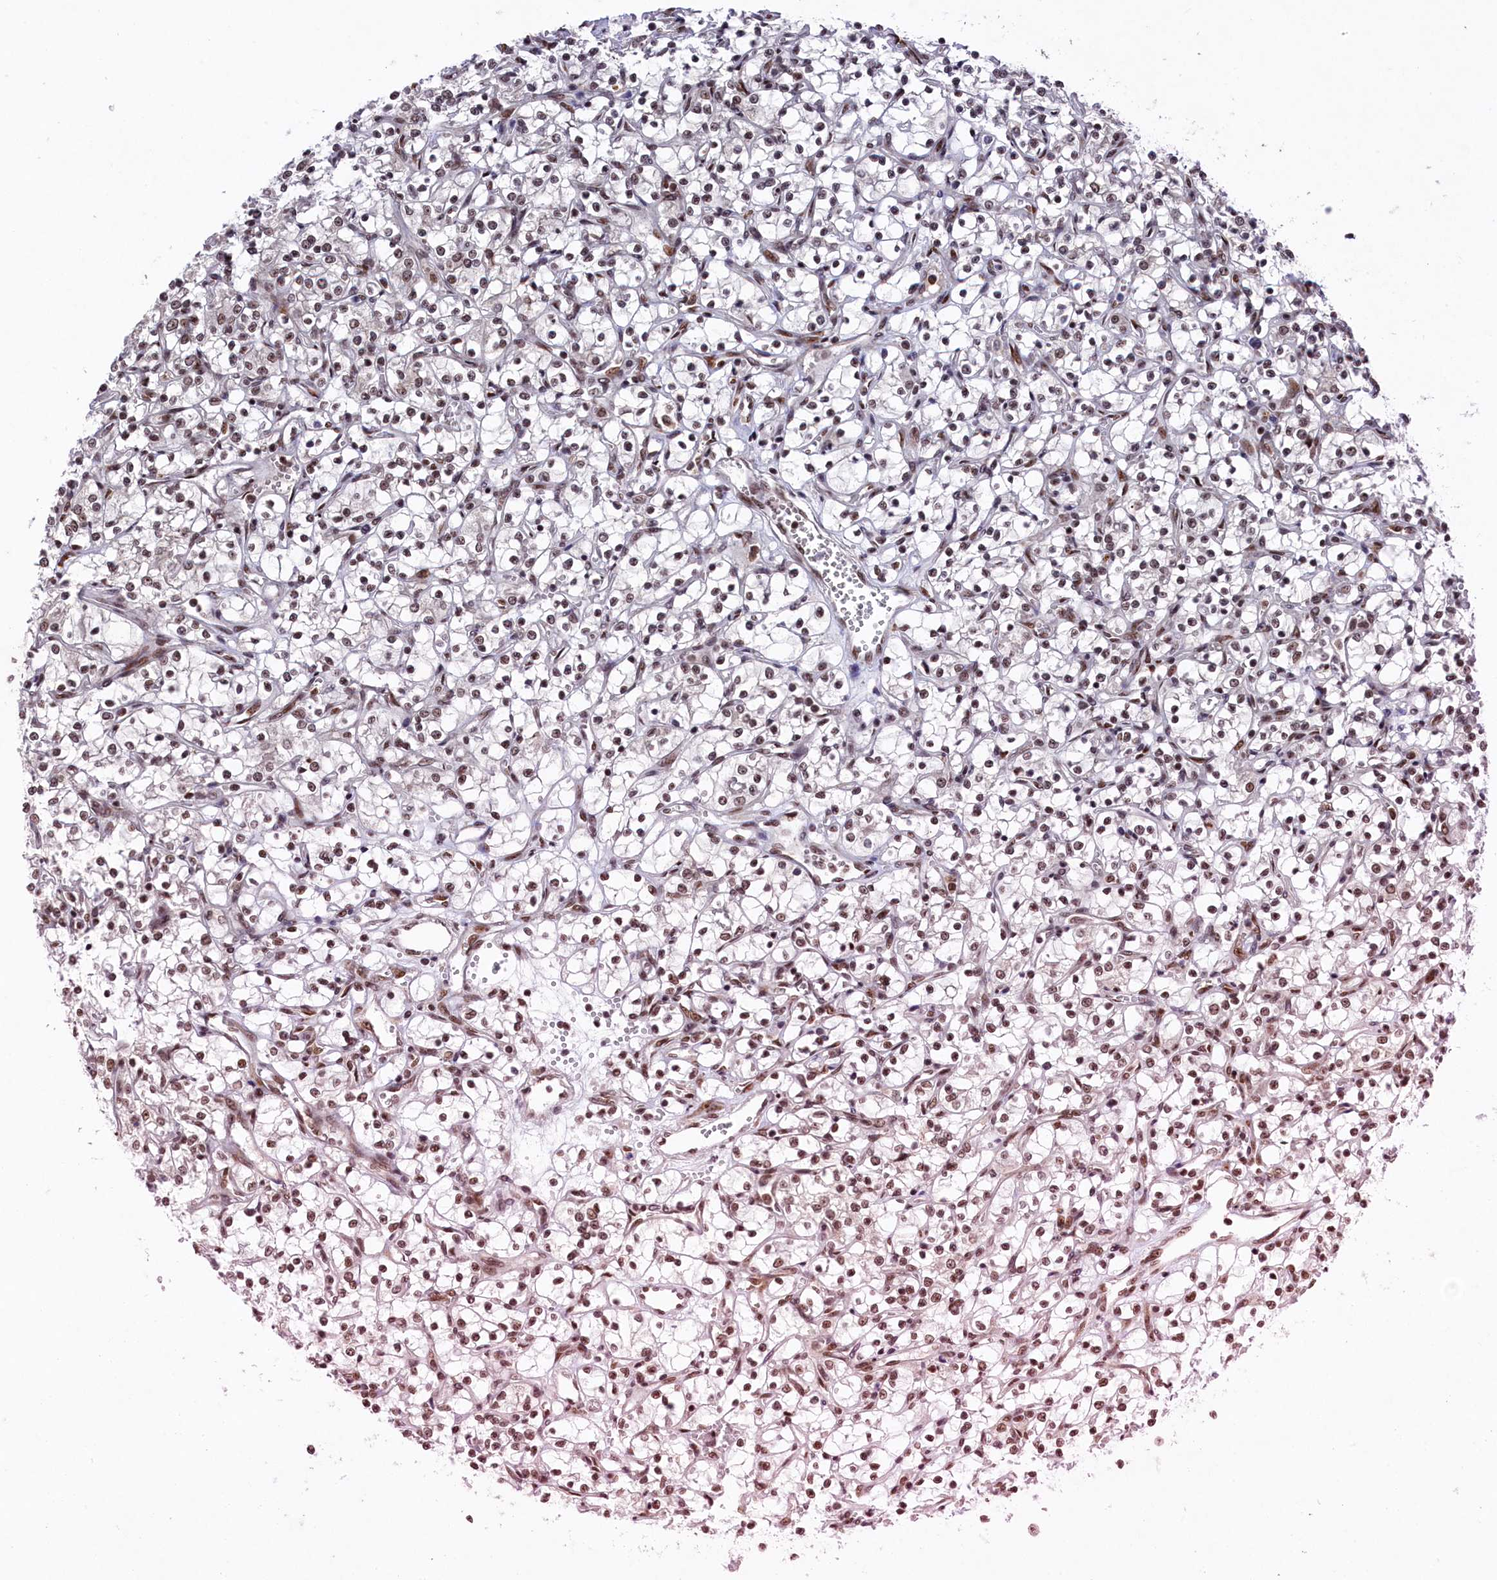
{"staining": {"intensity": "moderate", "quantity": "25%-75%", "location": "nuclear"}, "tissue": "renal cancer", "cell_type": "Tumor cells", "image_type": "cancer", "snomed": [{"axis": "morphology", "description": "Adenocarcinoma, NOS"}, {"axis": "topography", "description": "Kidney"}], "caption": "A medium amount of moderate nuclear expression is identified in about 25%-75% of tumor cells in adenocarcinoma (renal) tissue.", "gene": "PRPF31", "patient": {"sex": "female", "age": 69}}